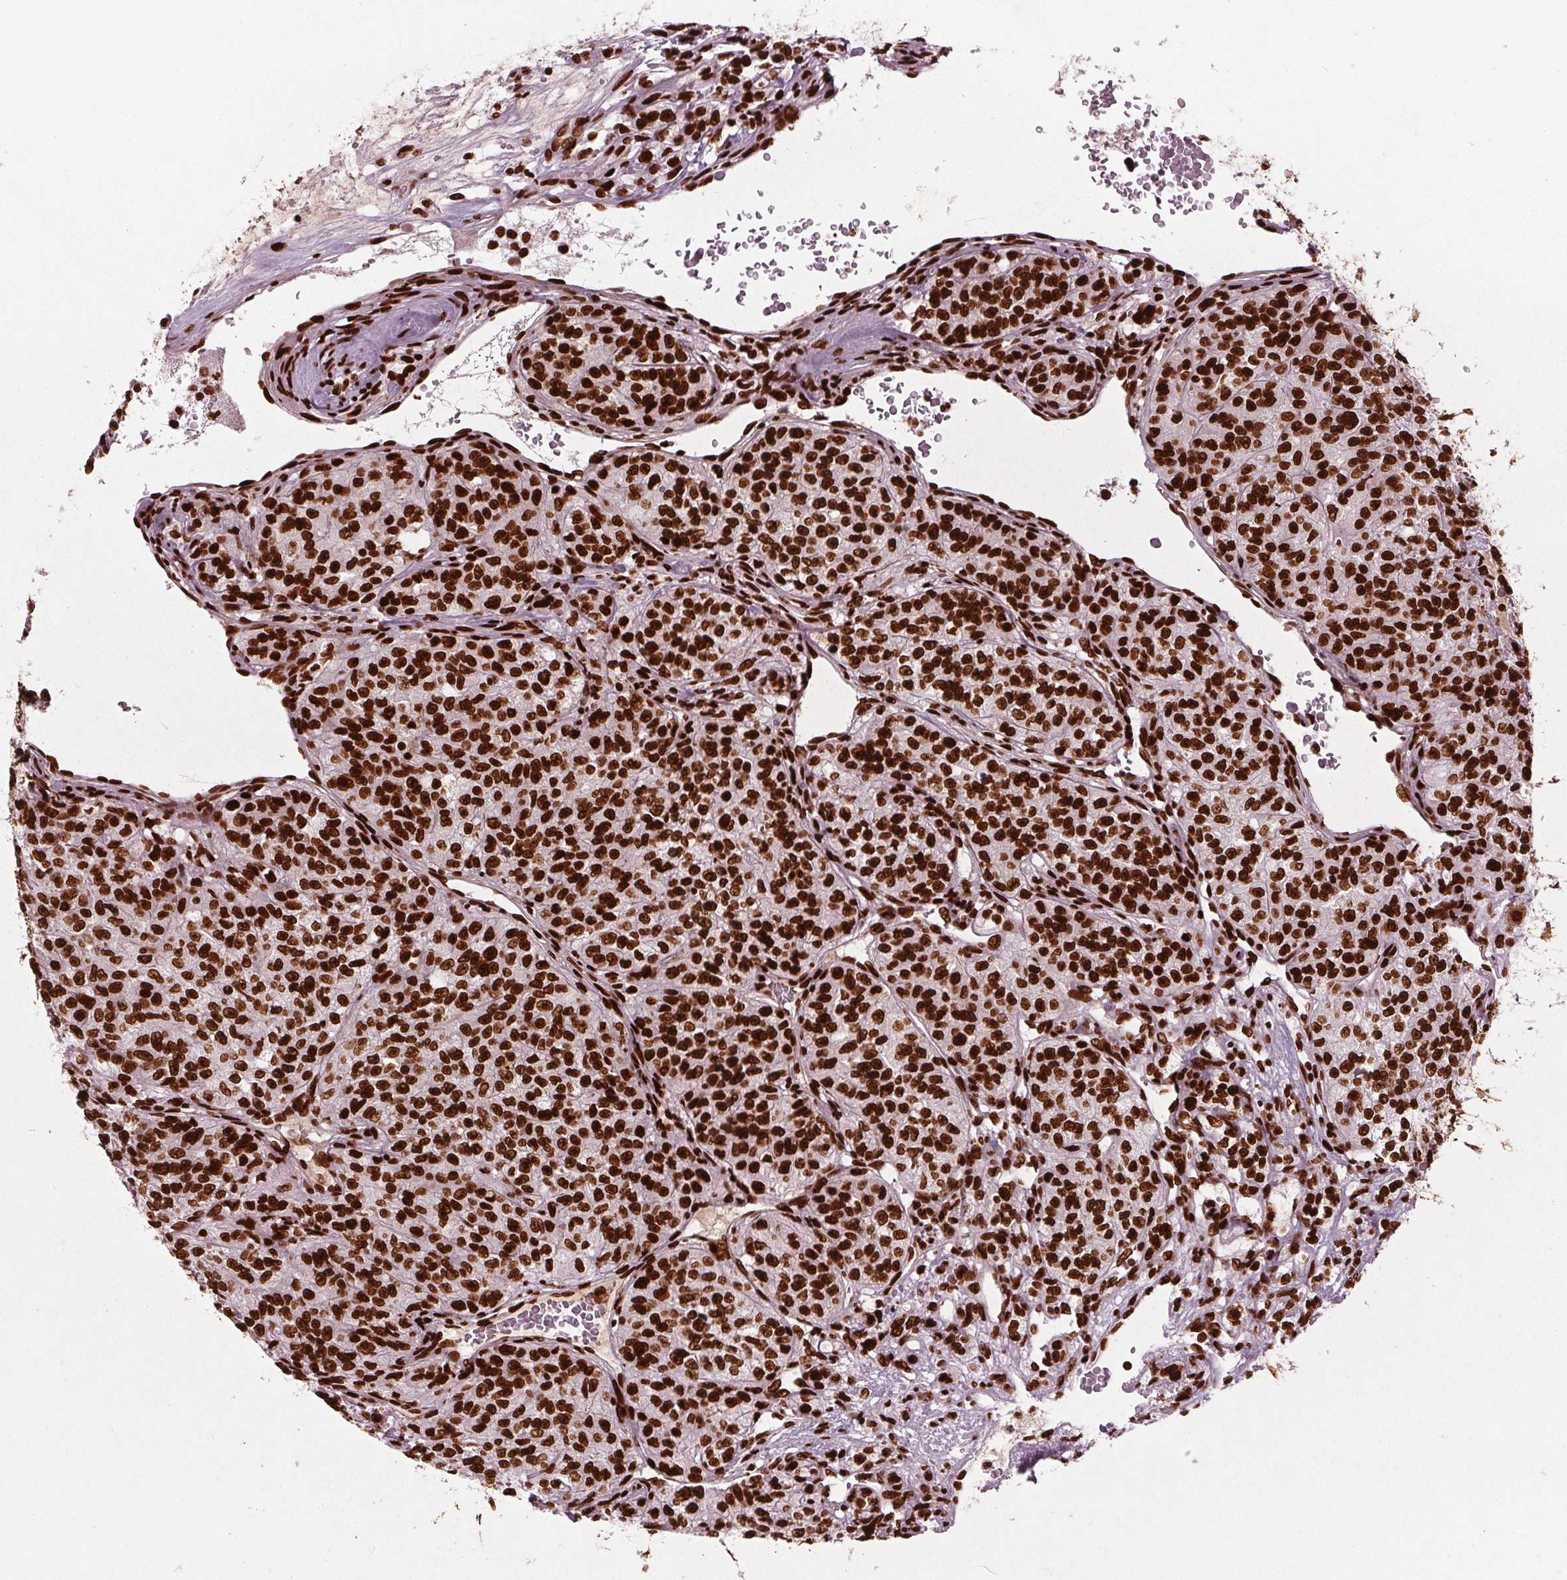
{"staining": {"intensity": "strong", "quantity": ">75%", "location": "nuclear"}, "tissue": "renal cancer", "cell_type": "Tumor cells", "image_type": "cancer", "snomed": [{"axis": "morphology", "description": "Adenocarcinoma, NOS"}, {"axis": "topography", "description": "Kidney"}], "caption": "High-magnification brightfield microscopy of renal cancer (adenocarcinoma) stained with DAB (3,3'-diaminobenzidine) (brown) and counterstained with hematoxylin (blue). tumor cells exhibit strong nuclear staining is identified in about>75% of cells. The protein of interest is stained brown, and the nuclei are stained in blue (DAB IHC with brightfield microscopy, high magnification).", "gene": "BRD4", "patient": {"sex": "female", "age": 63}}